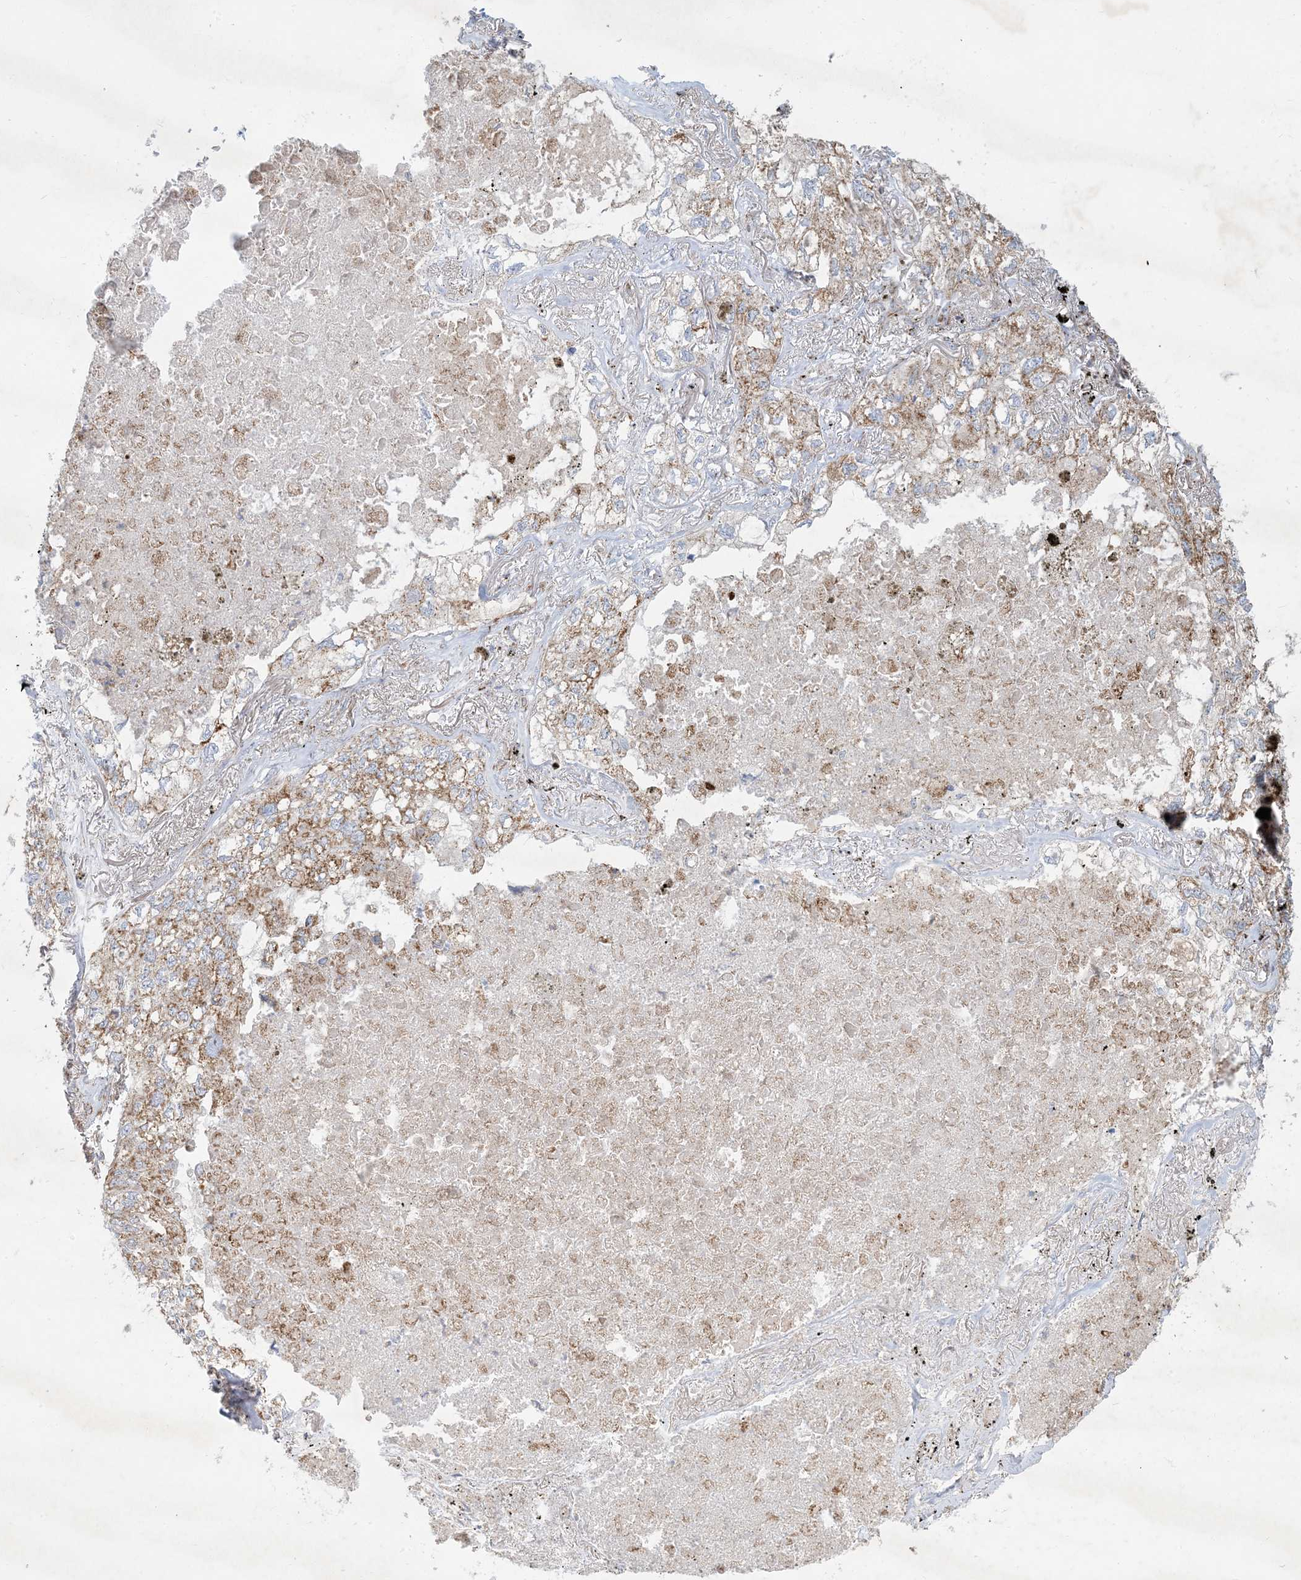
{"staining": {"intensity": "moderate", "quantity": "25%-75%", "location": "cytoplasmic/membranous"}, "tissue": "lung cancer", "cell_type": "Tumor cells", "image_type": "cancer", "snomed": [{"axis": "morphology", "description": "Adenocarcinoma, NOS"}, {"axis": "topography", "description": "Lung"}], "caption": "This is a micrograph of immunohistochemistry (IHC) staining of lung adenocarcinoma, which shows moderate expression in the cytoplasmic/membranous of tumor cells.", "gene": "BEND4", "patient": {"sex": "male", "age": 65}}